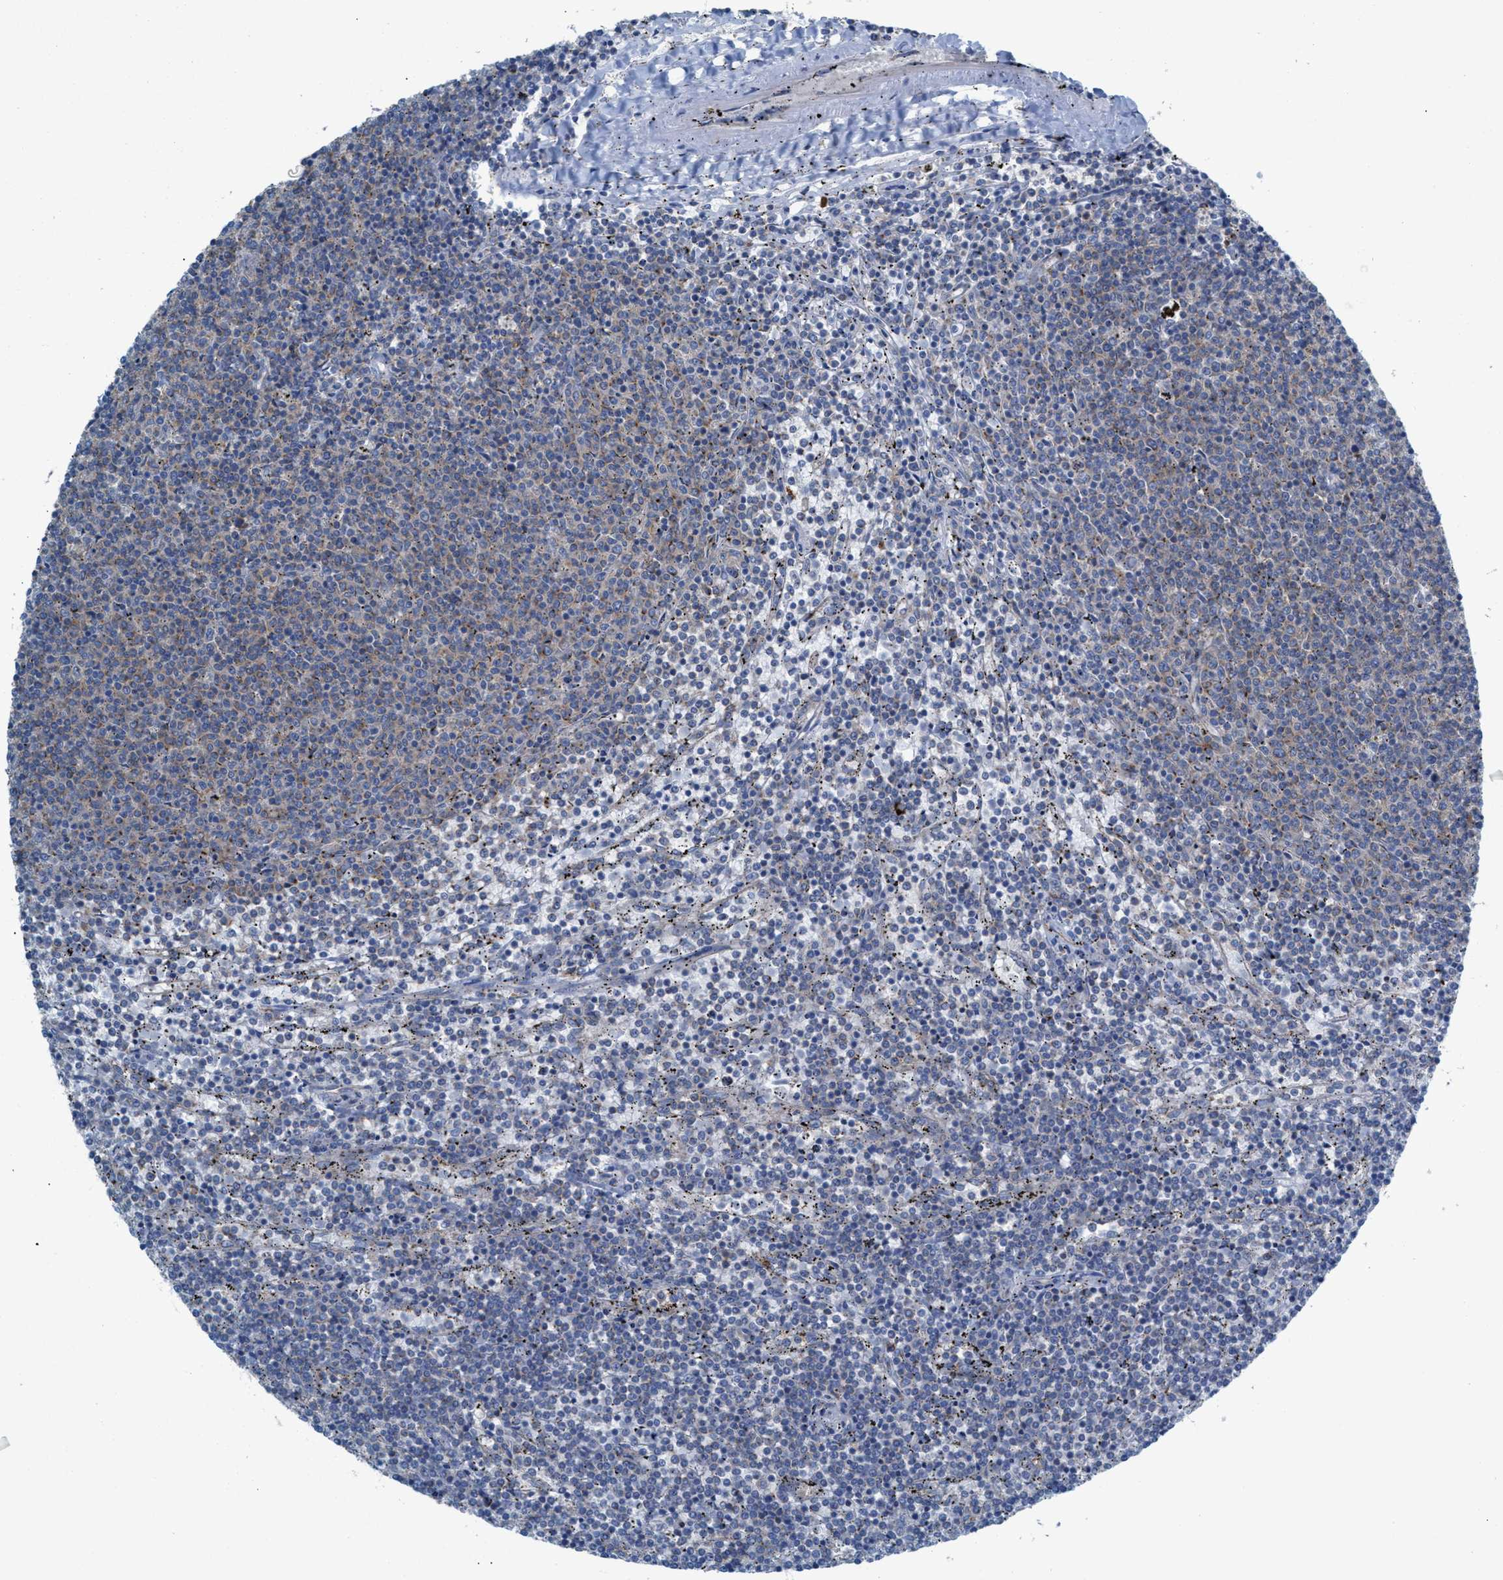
{"staining": {"intensity": "weak", "quantity": "<25%", "location": "cytoplasmic/membranous"}, "tissue": "lymphoma", "cell_type": "Tumor cells", "image_type": "cancer", "snomed": [{"axis": "morphology", "description": "Malignant lymphoma, non-Hodgkin's type, Low grade"}, {"axis": "topography", "description": "Spleen"}], "caption": "This histopathology image is of low-grade malignant lymphoma, non-Hodgkin's type stained with immunohistochemistry (IHC) to label a protein in brown with the nuclei are counter-stained blue. There is no expression in tumor cells.", "gene": "NYAP1", "patient": {"sex": "female", "age": 50}}